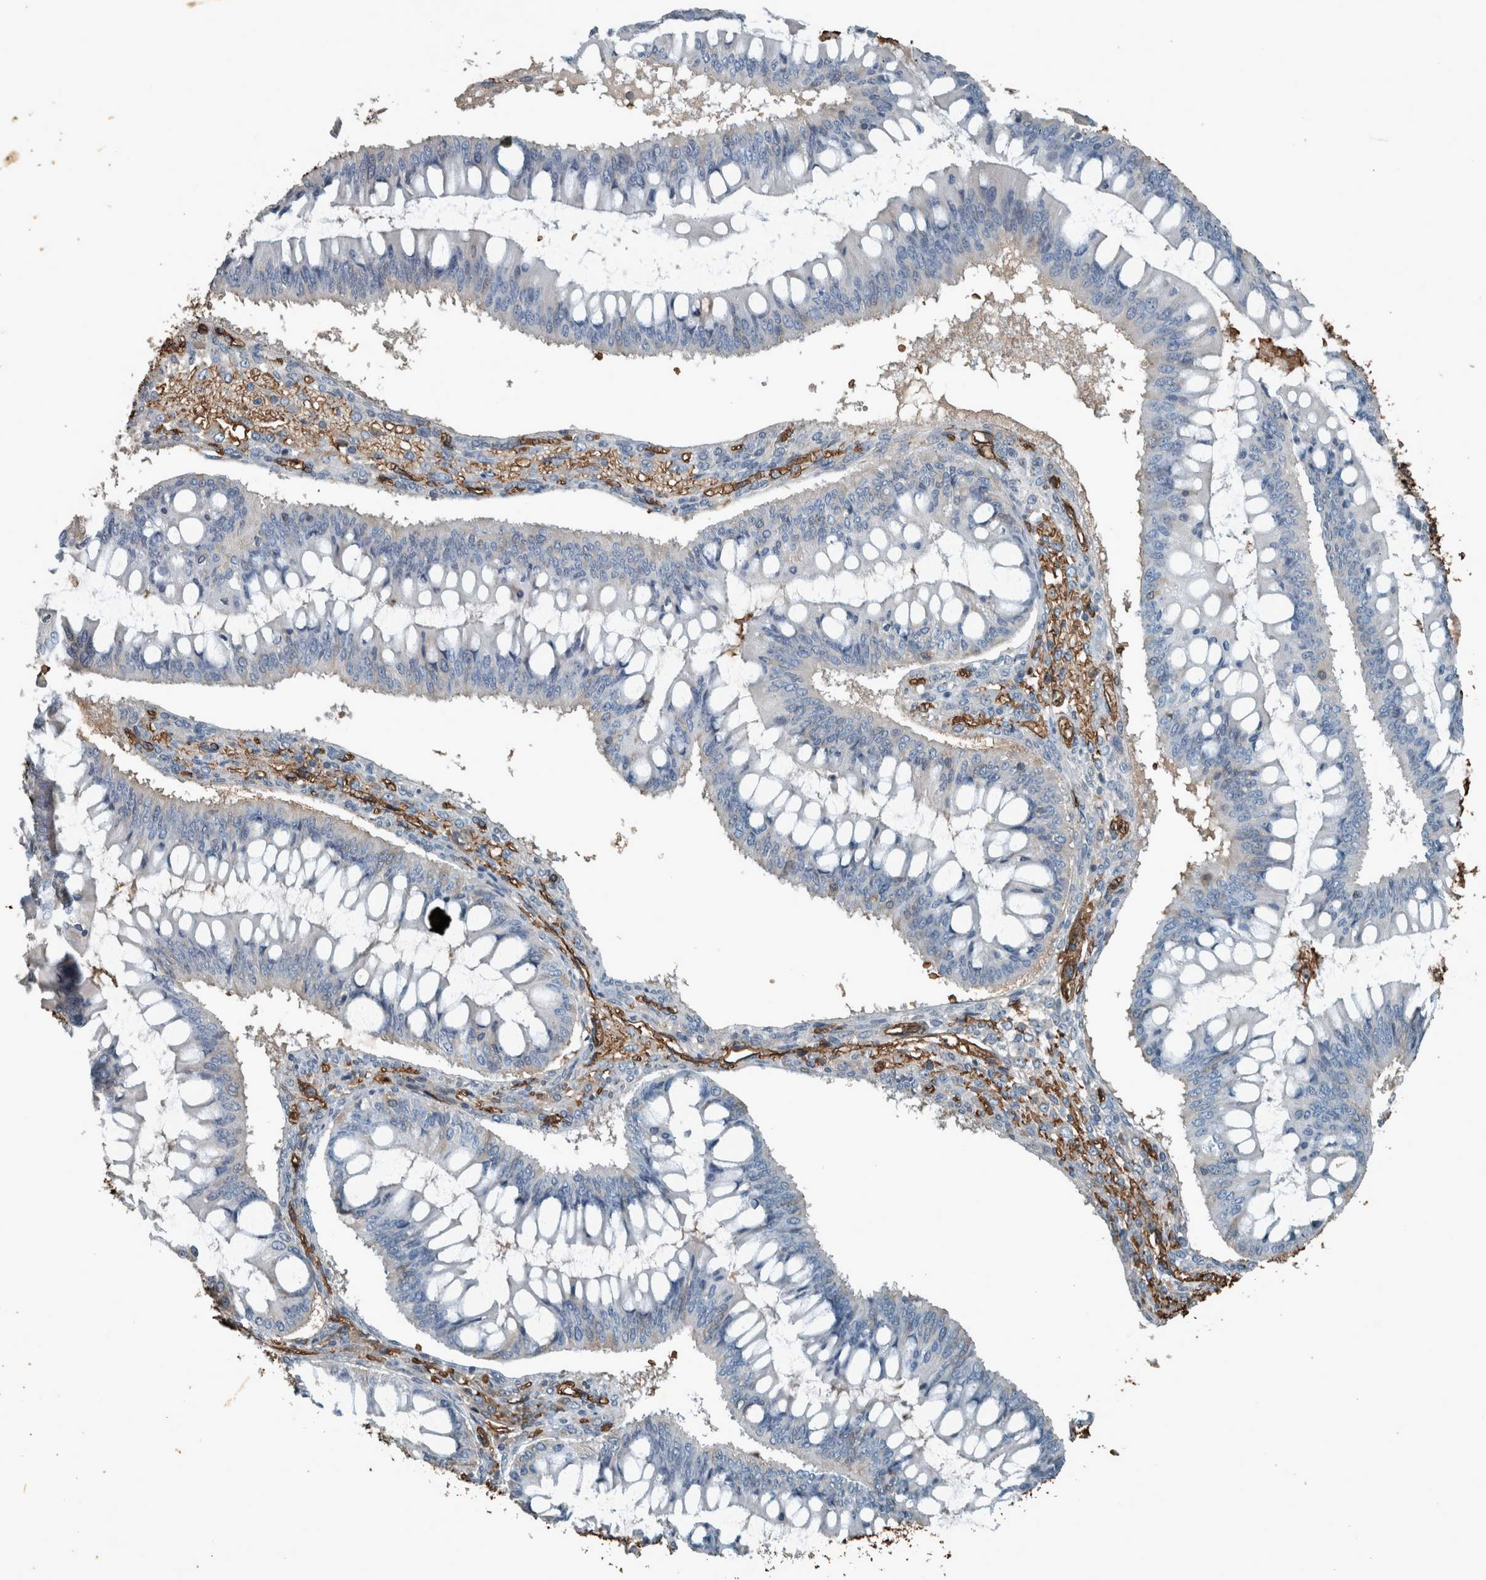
{"staining": {"intensity": "negative", "quantity": "none", "location": "none"}, "tissue": "ovarian cancer", "cell_type": "Tumor cells", "image_type": "cancer", "snomed": [{"axis": "morphology", "description": "Cystadenocarcinoma, mucinous, NOS"}, {"axis": "topography", "description": "Ovary"}], "caption": "Immunohistochemistry photomicrograph of mucinous cystadenocarcinoma (ovarian) stained for a protein (brown), which shows no staining in tumor cells.", "gene": "LBP", "patient": {"sex": "female", "age": 73}}